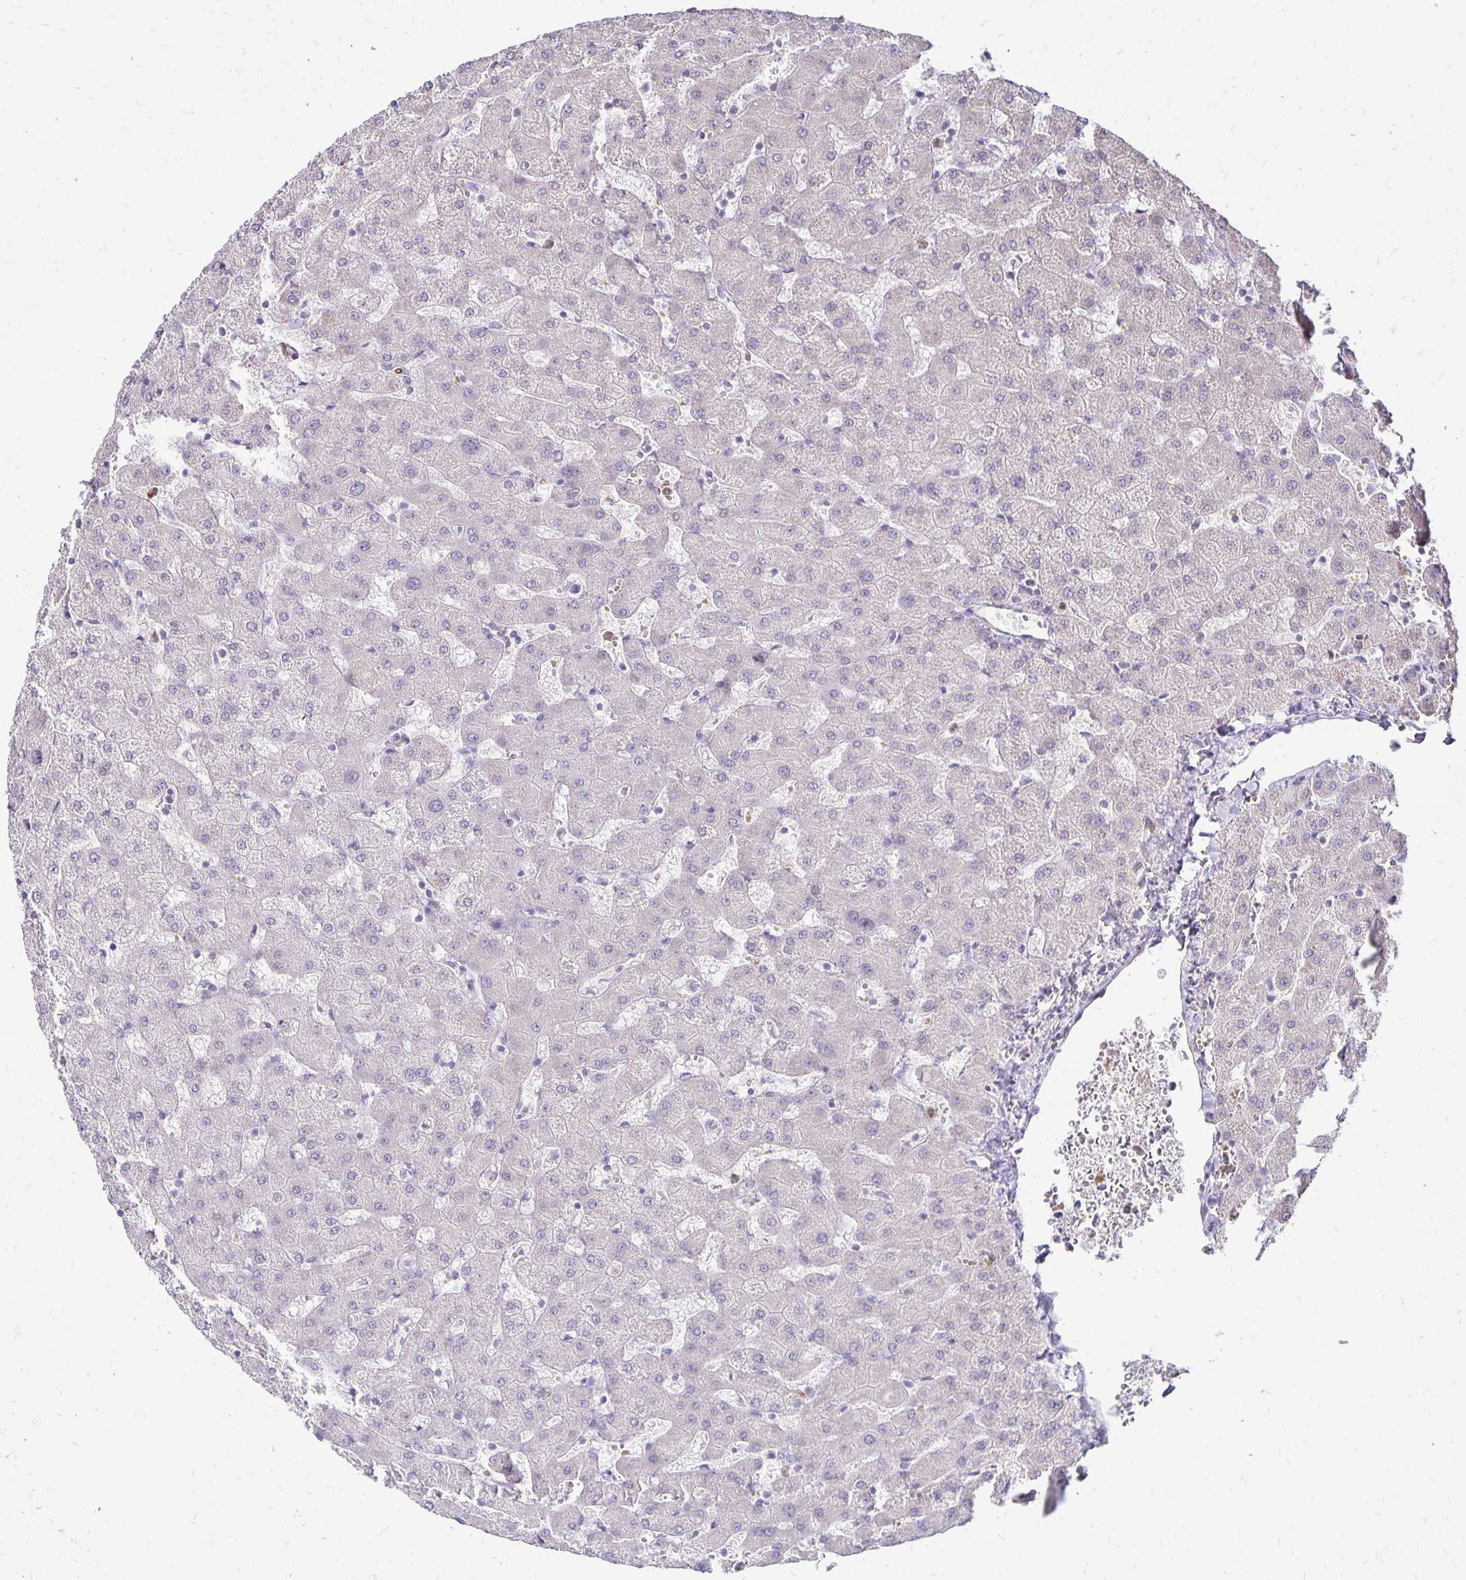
{"staining": {"intensity": "negative", "quantity": "none", "location": "none"}, "tissue": "liver", "cell_type": "Cholangiocytes", "image_type": "normal", "snomed": [{"axis": "morphology", "description": "Normal tissue, NOS"}, {"axis": "topography", "description": "Liver"}], "caption": "Immunohistochemistry of normal liver shows no staining in cholangiocytes.", "gene": "FN3K", "patient": {"sex": "female", "age": 63}}